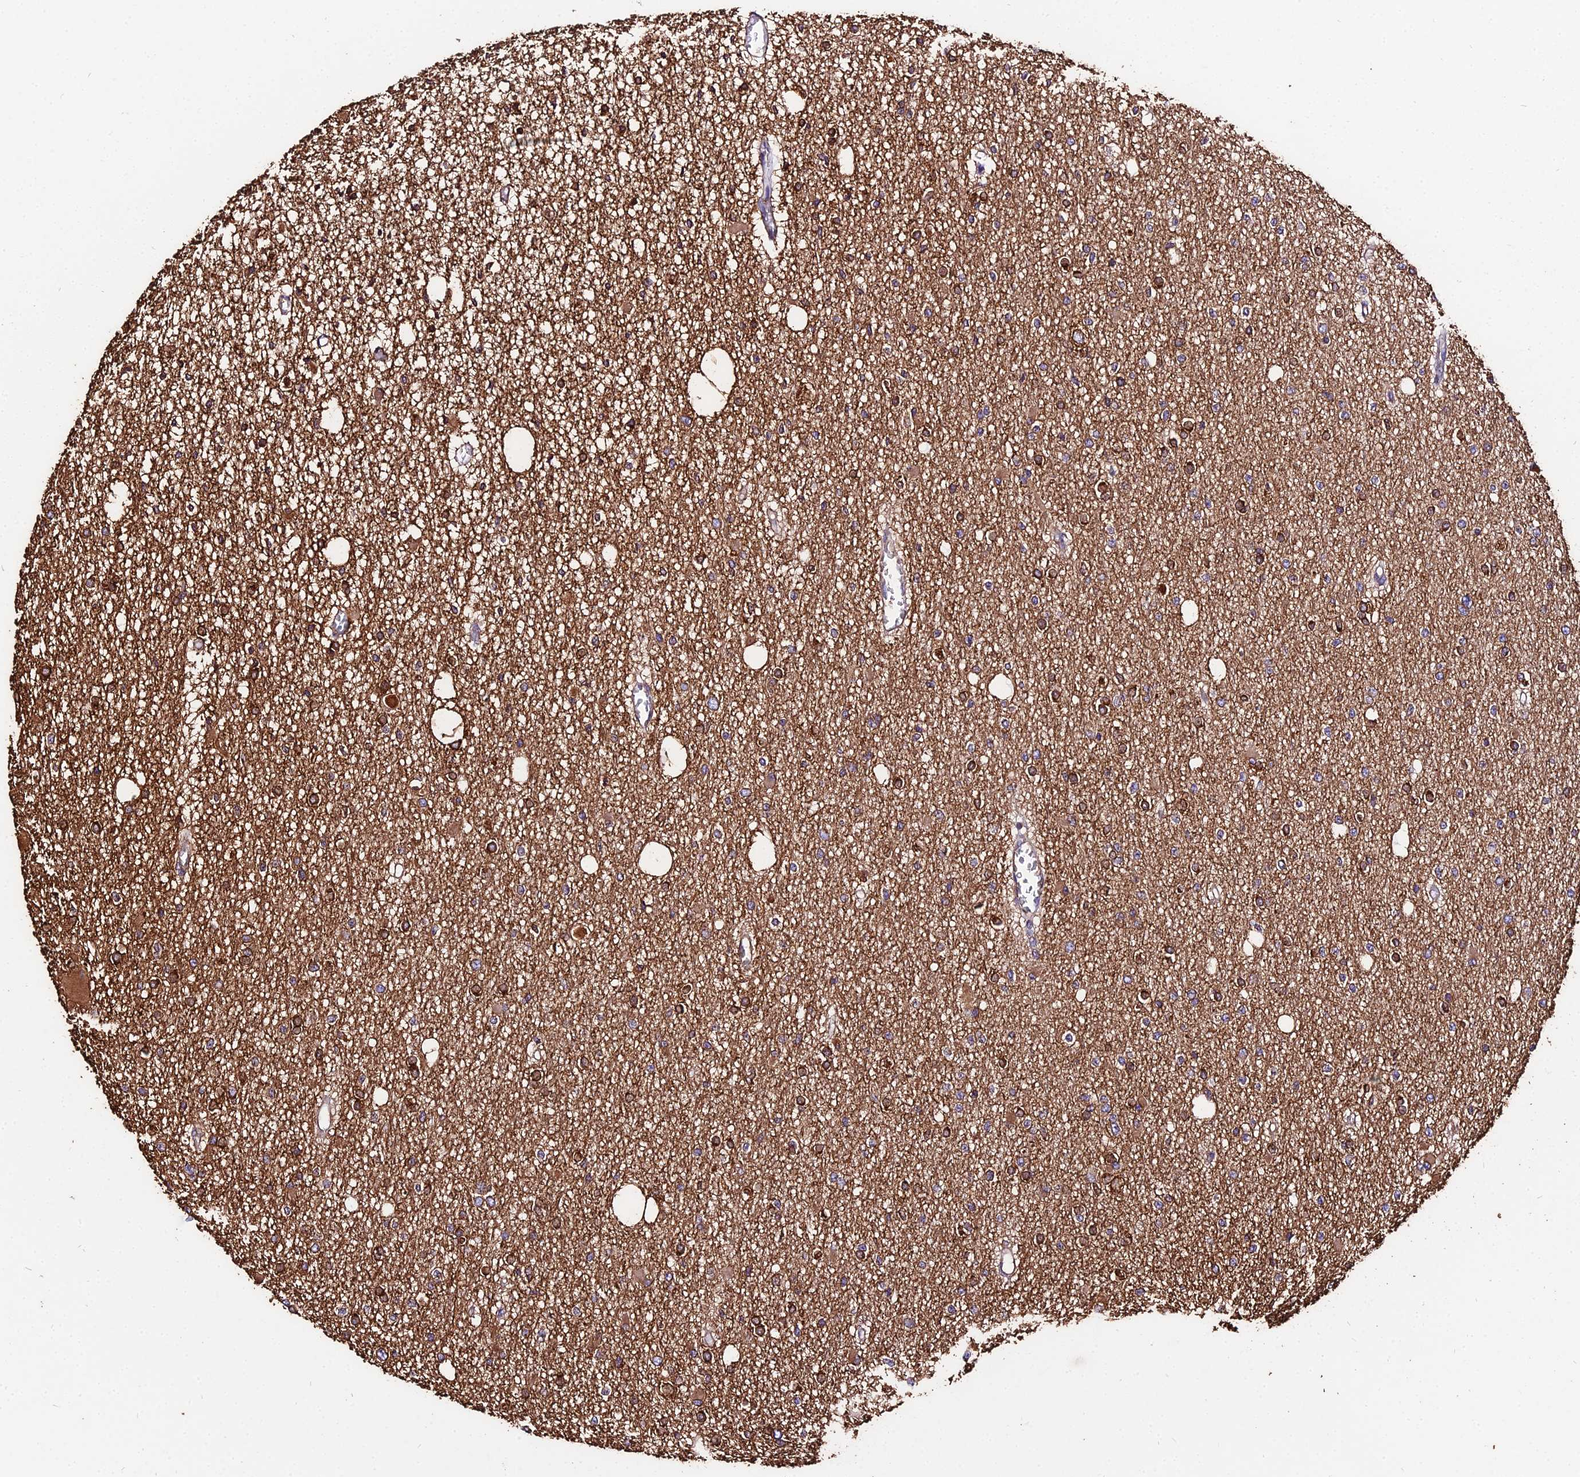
{"staining": {"intensity": "moderate", "quantity": ">75%", "location": "cytoplasmic/membranous"}, "tissue": "glioma", "cell_type": "Tumor cells", "image_type": "cancer", "snomed": [{"axis": "morphology", "description": "Glioma, malignant, Low grade"}, {"axis": "topography", "description": "Brain"}], "caption": "Glioma tissue exhibits moderate cytoplasmic/membranous staining in about >75% of tumor cells", "gene": "TUBA3D", "patient": {"sex": "female", "age": 22}}